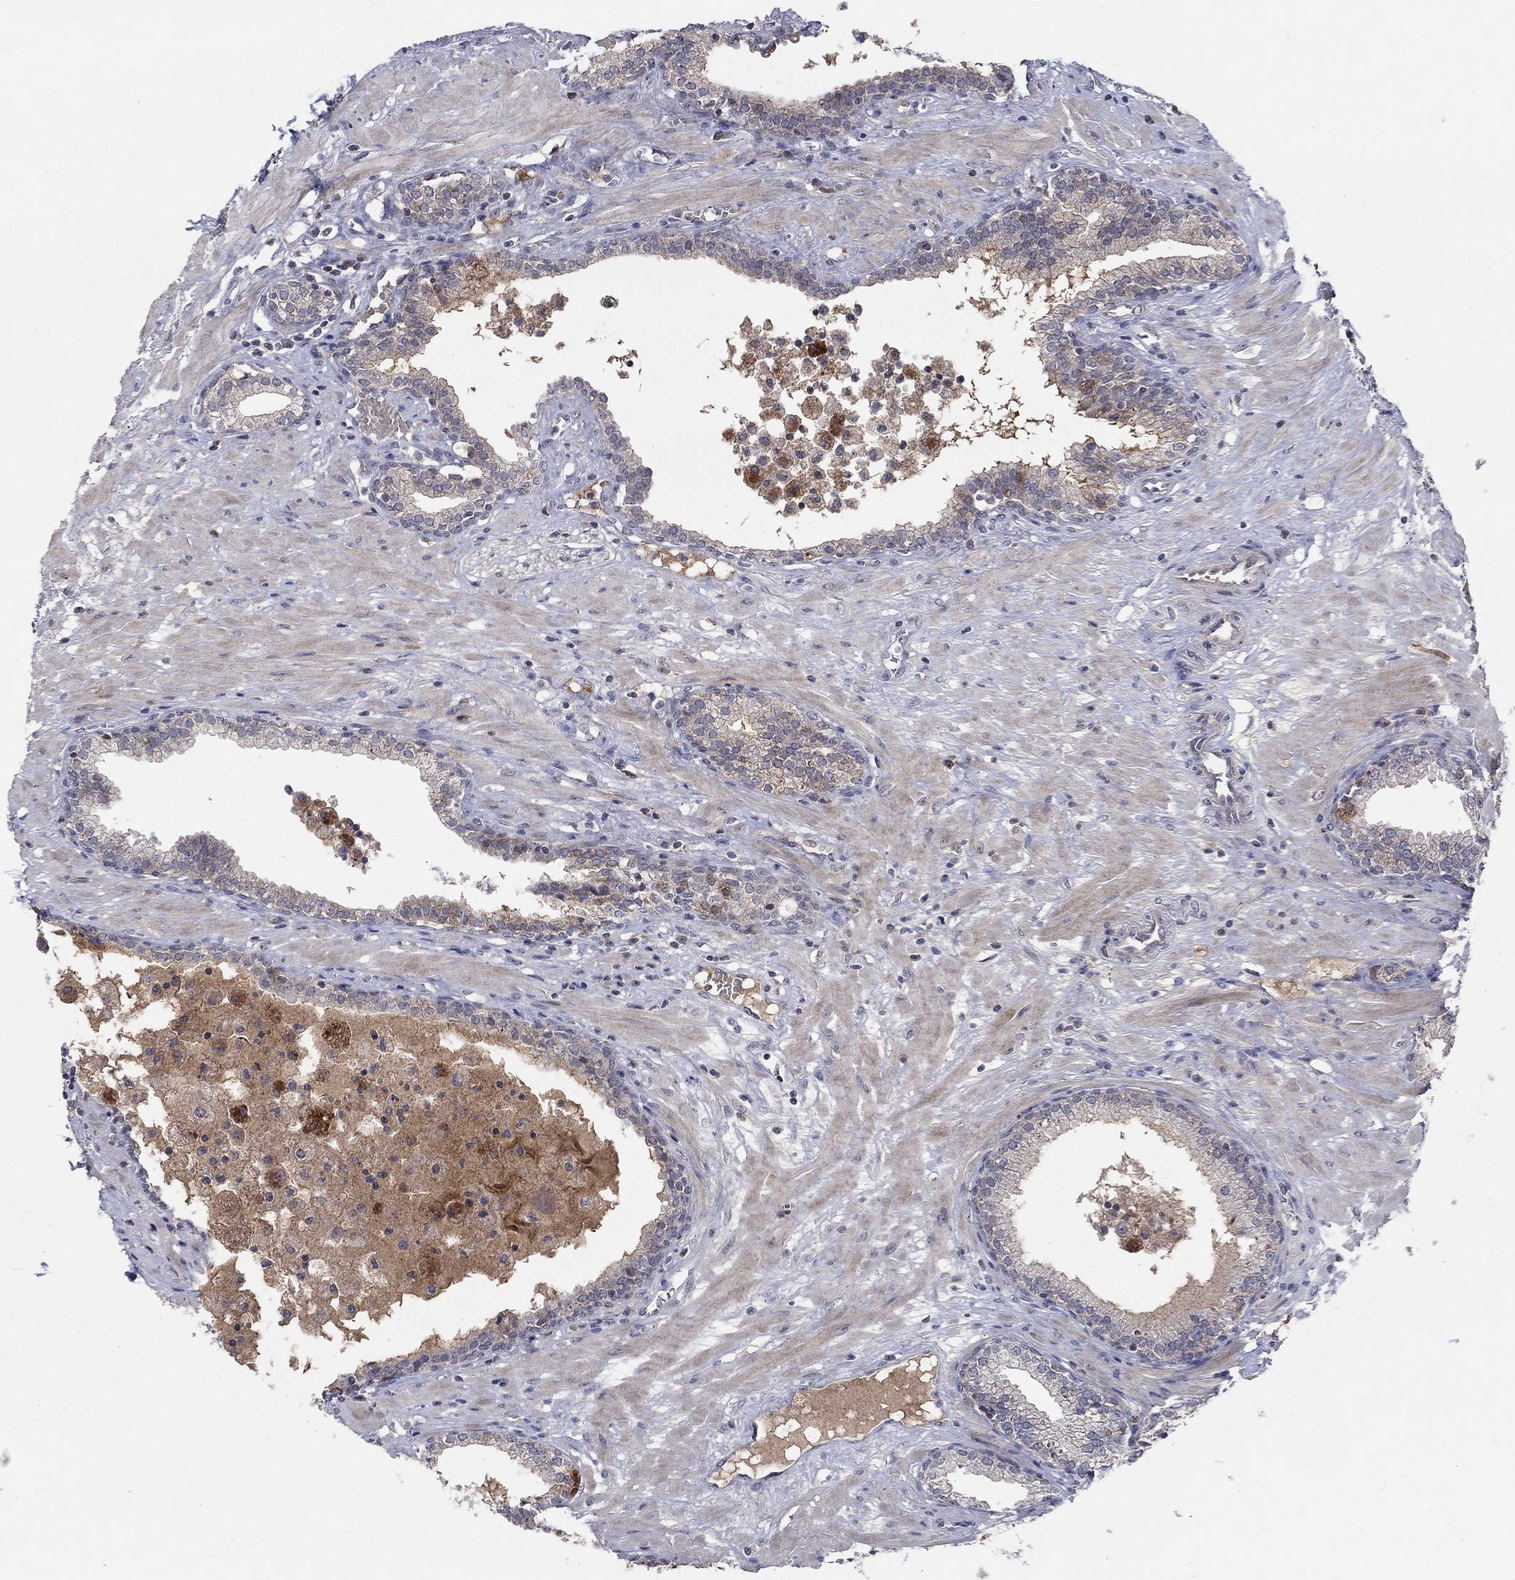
{"staining": {"intensity": "negative", "quantity": "none", "location": "none"}, "tissue": "prostate", "cell_type": "Glandular cells", "image_type": "normal", "snomed": [{"axis": "morphology", "description": "Normal tissue, NOS"}, {"axis": "topography", "description": "Prostate"}], "caption": "Prostate was stained to show a protein in brown. There is no significant positivity in glandular cells.", "gene": "IL4", "patient": {"sex": "male", "age": 64}}